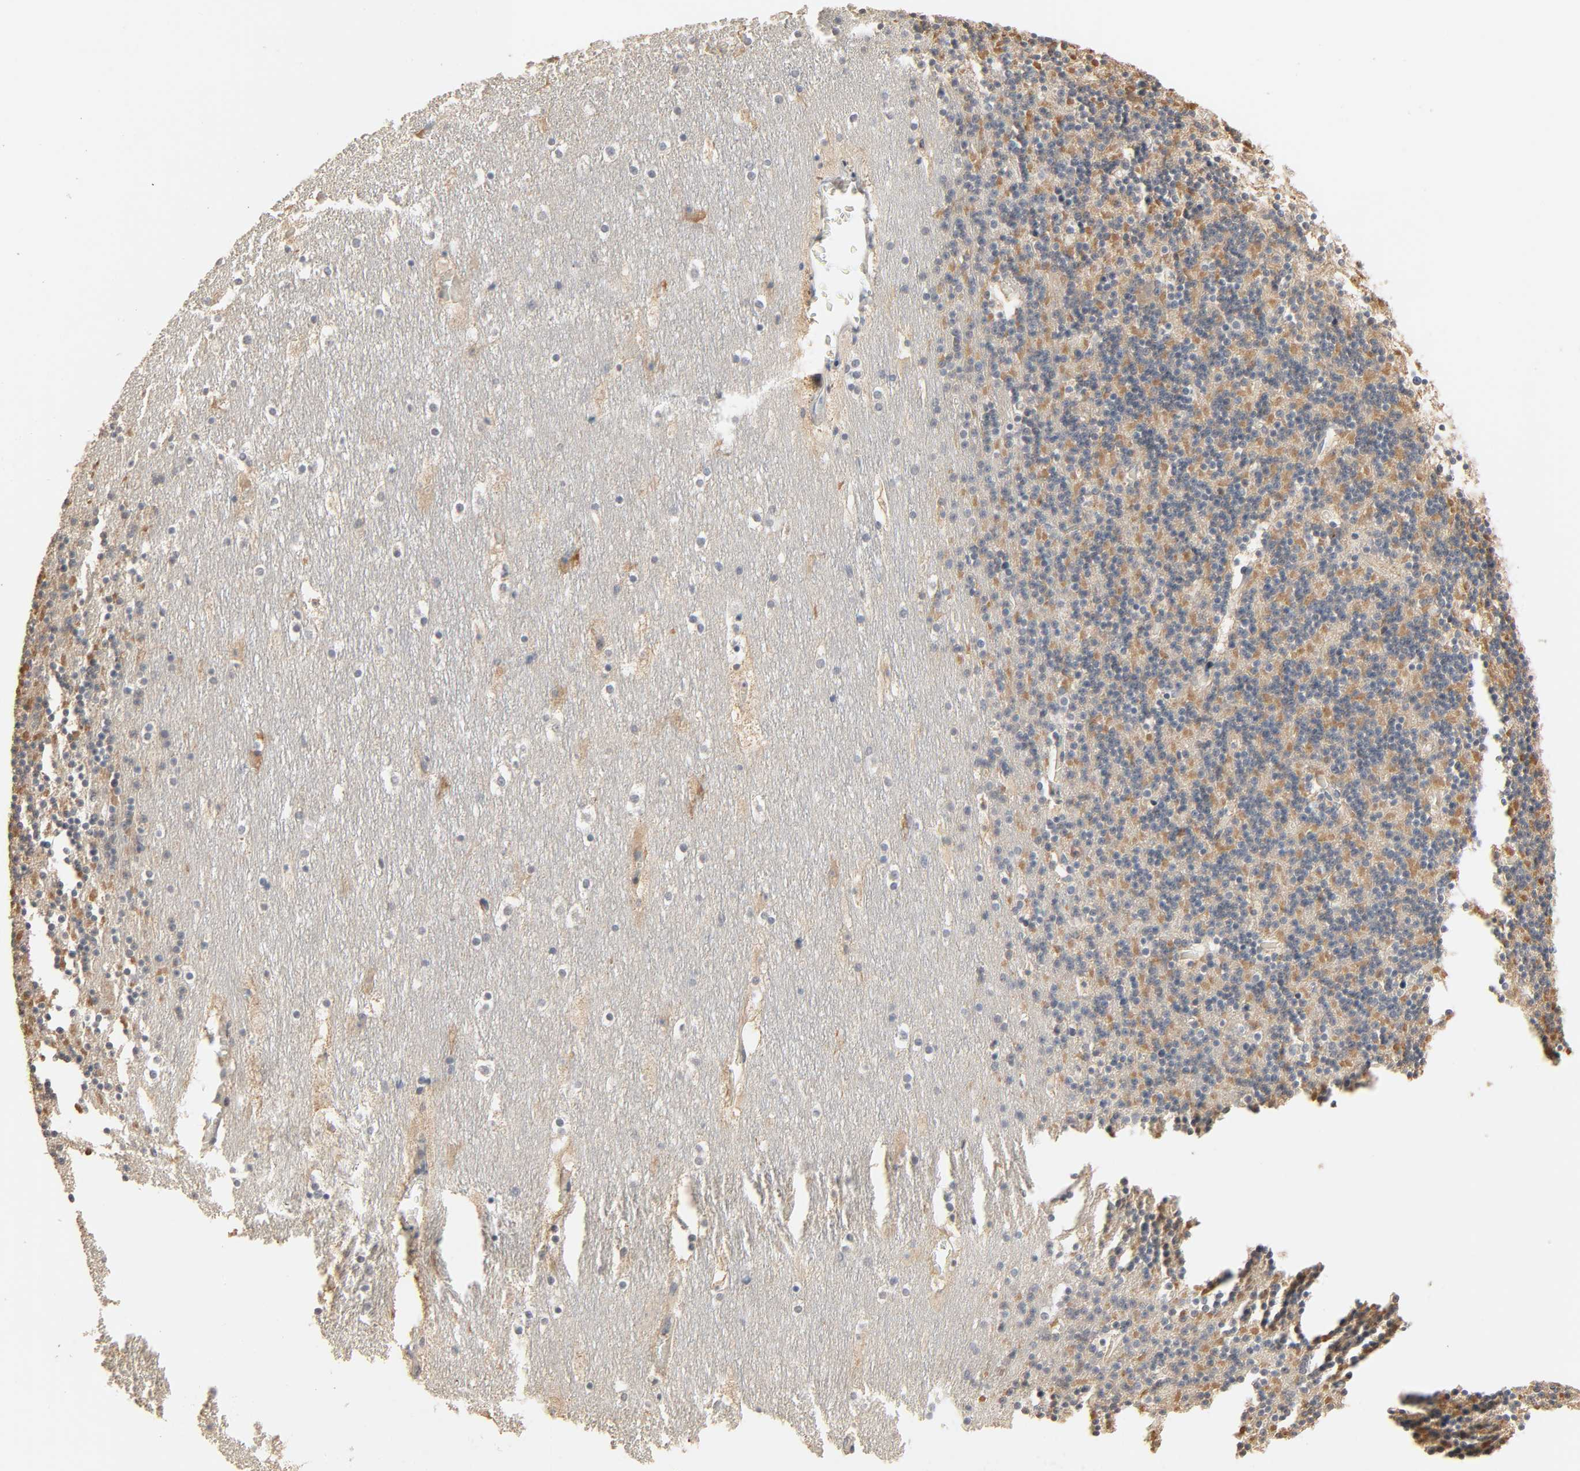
{"staining": {"intensity": "moderate", "quantity": "<25%", "location": "cytoplasmic/membranous"}, "tissue": "cerebellum", "cell_type": "Cells in granular layer", "image_type": "normal", "snomed": [{"axis": "morphology", "description": "Normal tissue, NOS"}, {"axis": "topography", "description": "Cerebellum"}], "caption": "Cerebellum stained for a protein (brown) displays moderate cytoplasmic/membranous positive positivity in about <25% of cells in granular layer.", "gene": "MAGEA8", "patient": {"sex": "male", "age": 45}}